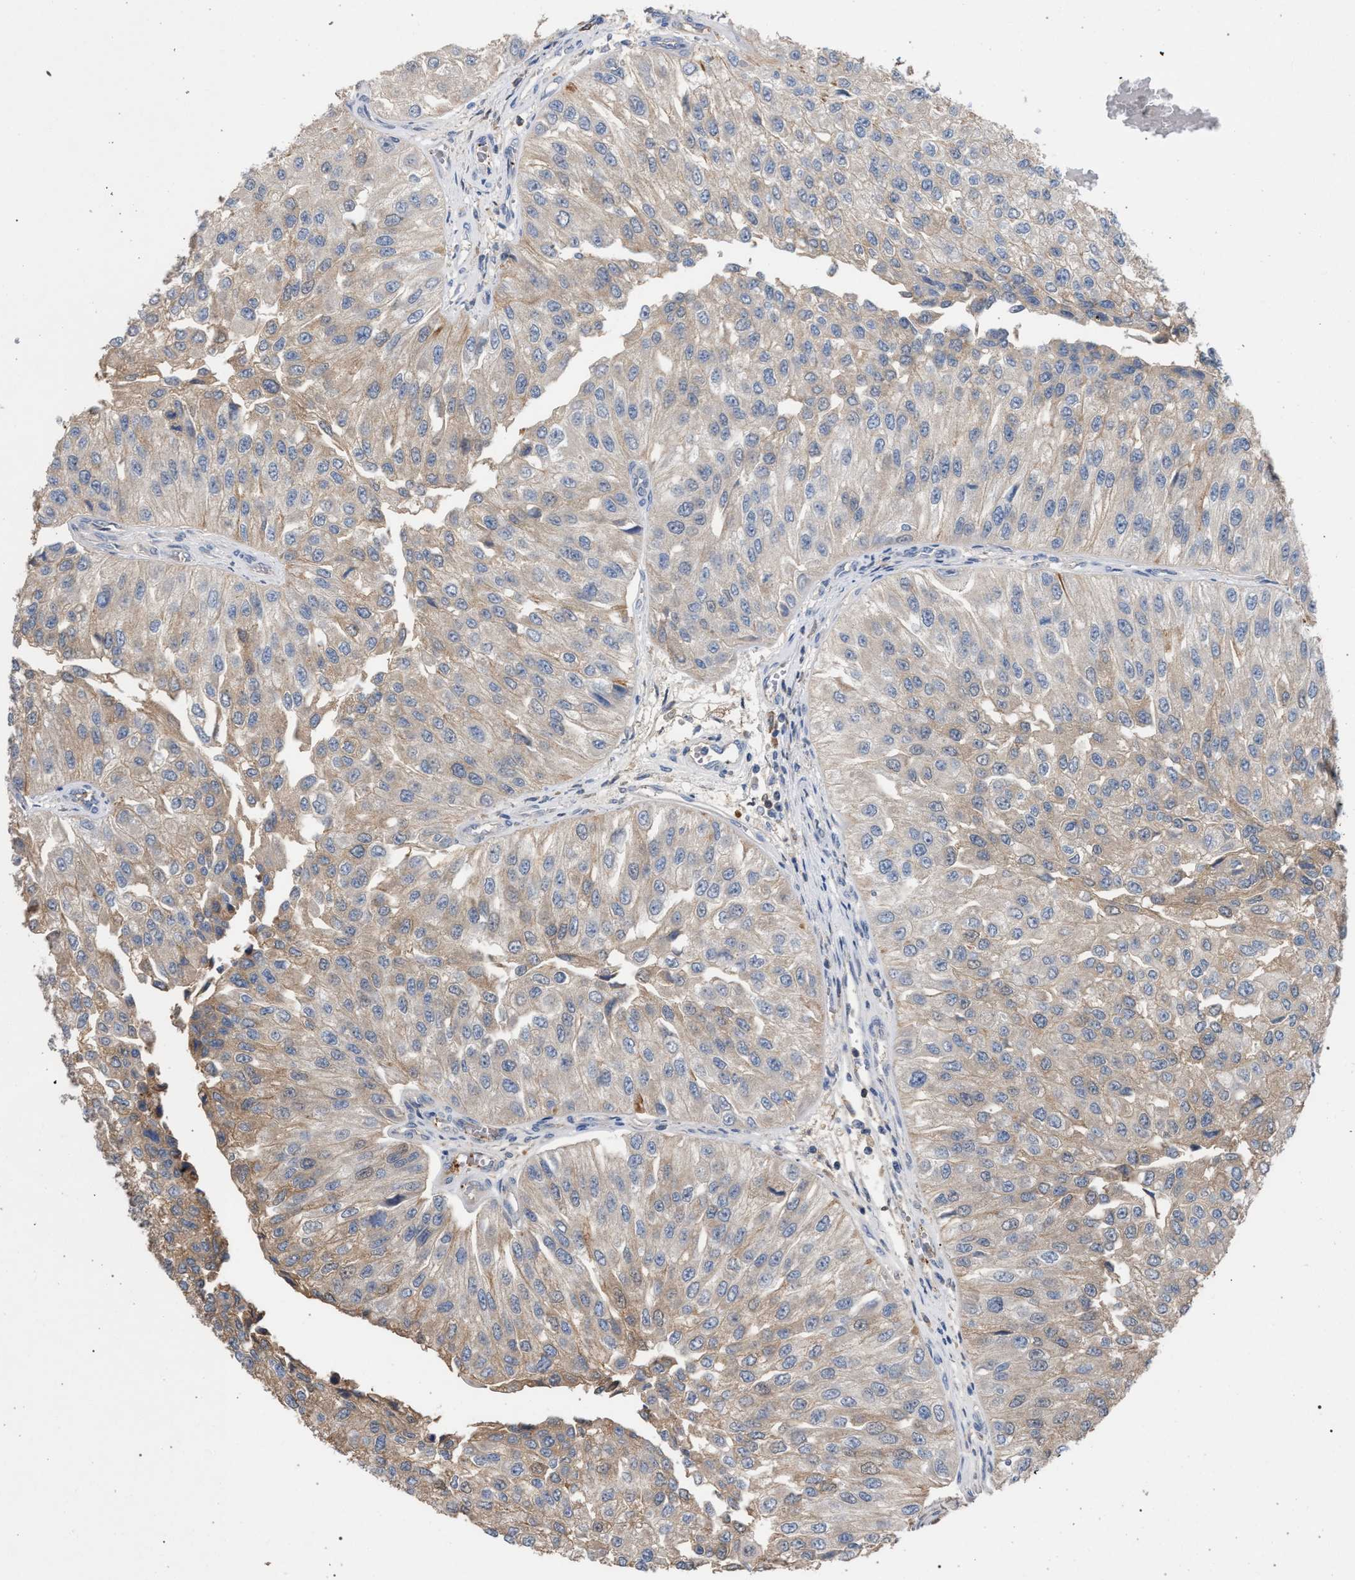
{"staining": {"intensity": "weak", "quantity": "25%-75%", "location": "cytoplasmic/membranous"}, "tissue": "urothelial cancer", "cell_type": "Tumor cells", "image_type": "cancer", "snomed": [{"axis": "morphology", "description": "Urothelial carcinoma, High grade"}, {"axis": "topography", "description": "Kidney"}, {"axis": "topography", "description": "Urinary bladder"}], "caption": "Protein staining by IHC demonstrates weak cytoplasmic/membranous positivity in approximately 25%-75% of tumor cells in high-grade urothelial carcinoma. (brown staining indicates protein expression, while blue staining denotes nuclei).", "gene": "TECPR1", "patient": {"sex": "male", "age": 77}}